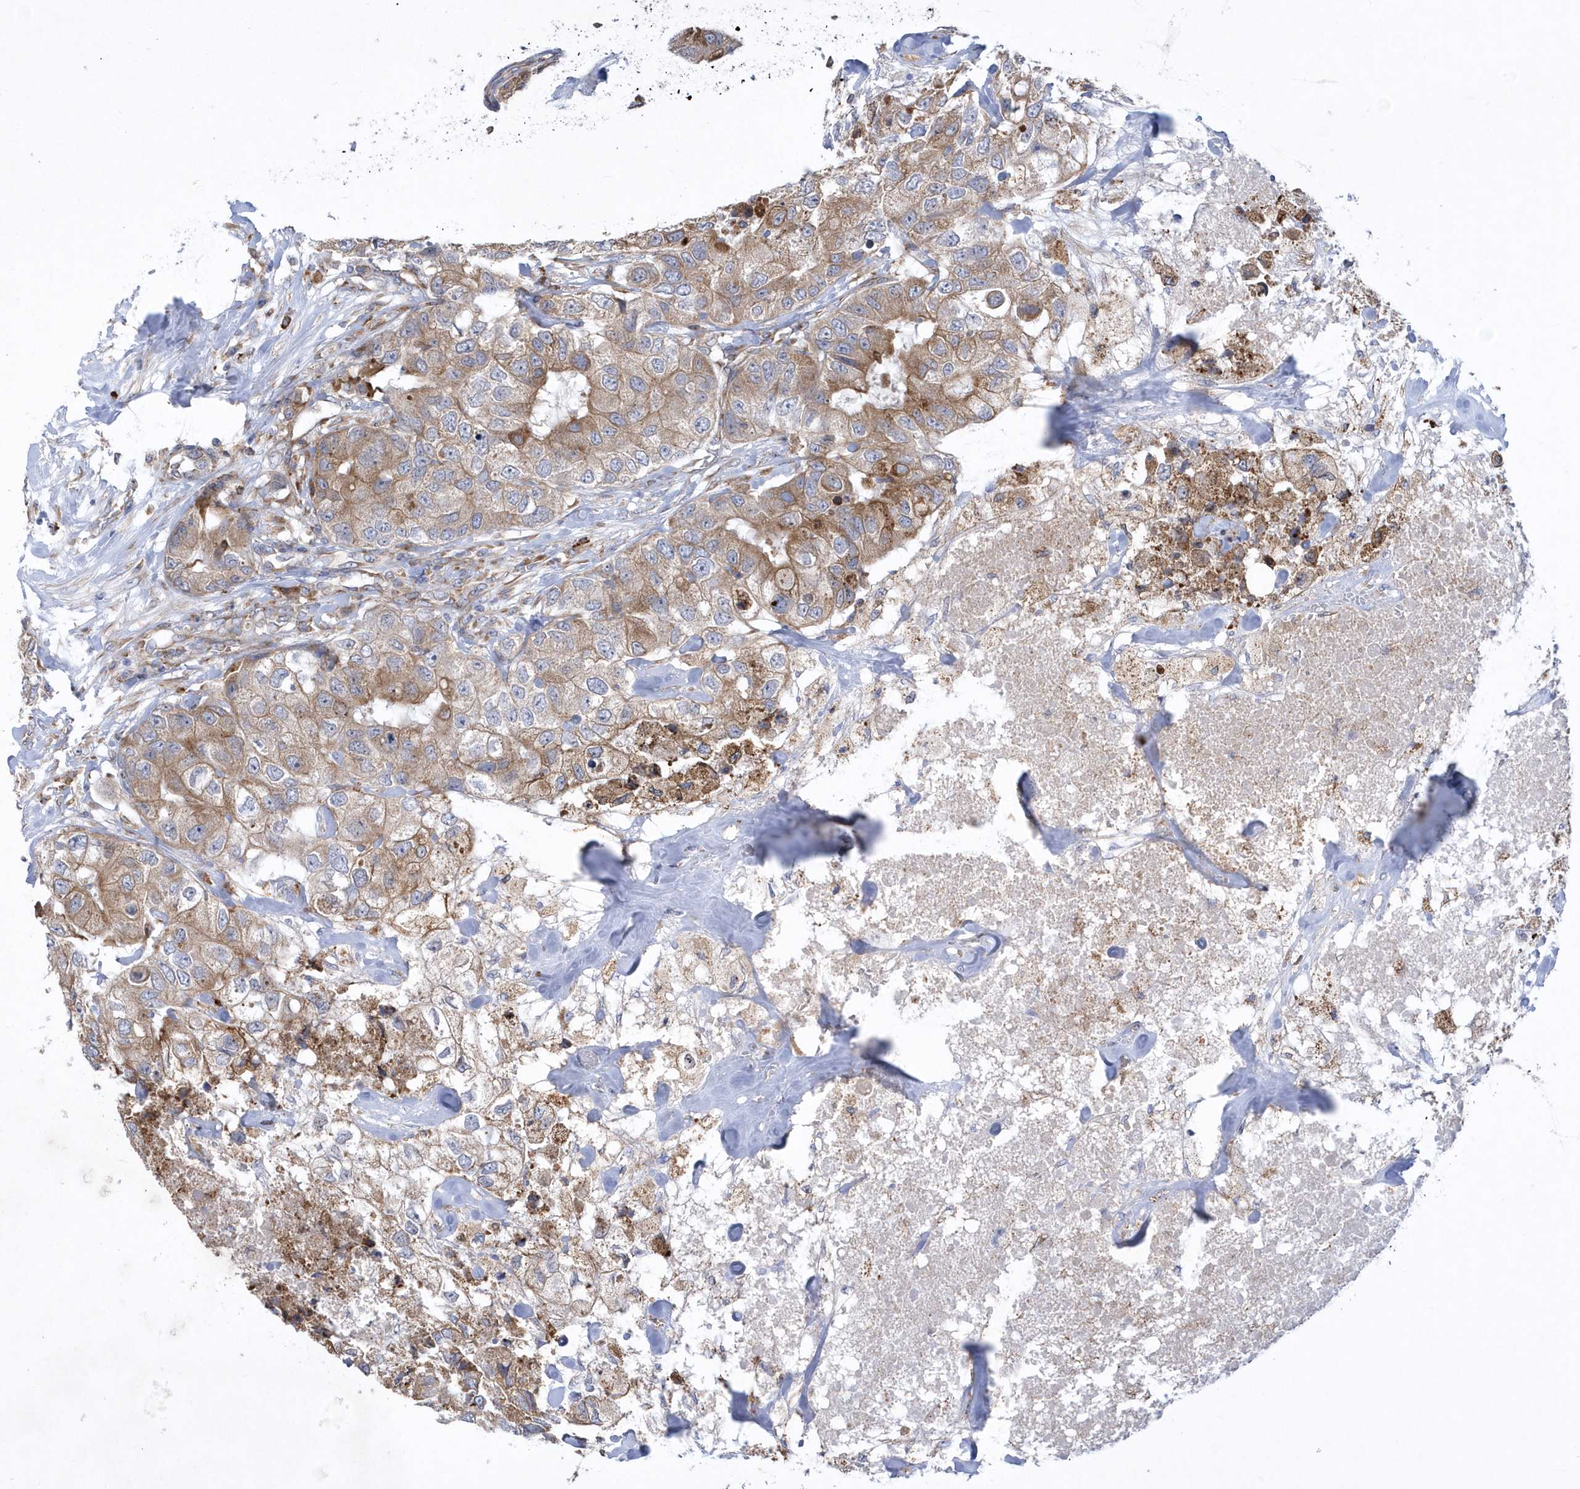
{"staining": {"intensity": "moderate", "quantity": ">75%", "location": "cytoplasmic/membranous"}, "tissue": "breast cancer", "cell_type": "Tumor cells", "image_type": "cancer", "snomed": [{"axis": "morphology", "description": "Duct carcinoma"}, {"axis": "topography", "description": "Breast"}], "caption": "A medium amount of moderate cytoplasmic/membranous expression is identified in approximately >75% of tumor cells in invasive ductal carcinoma (breast) tissue. (Brightfield microscopy of DAB IHC at high magnification).", "gene": "MED31", "patient": {"sex": "female", "age": 62}}